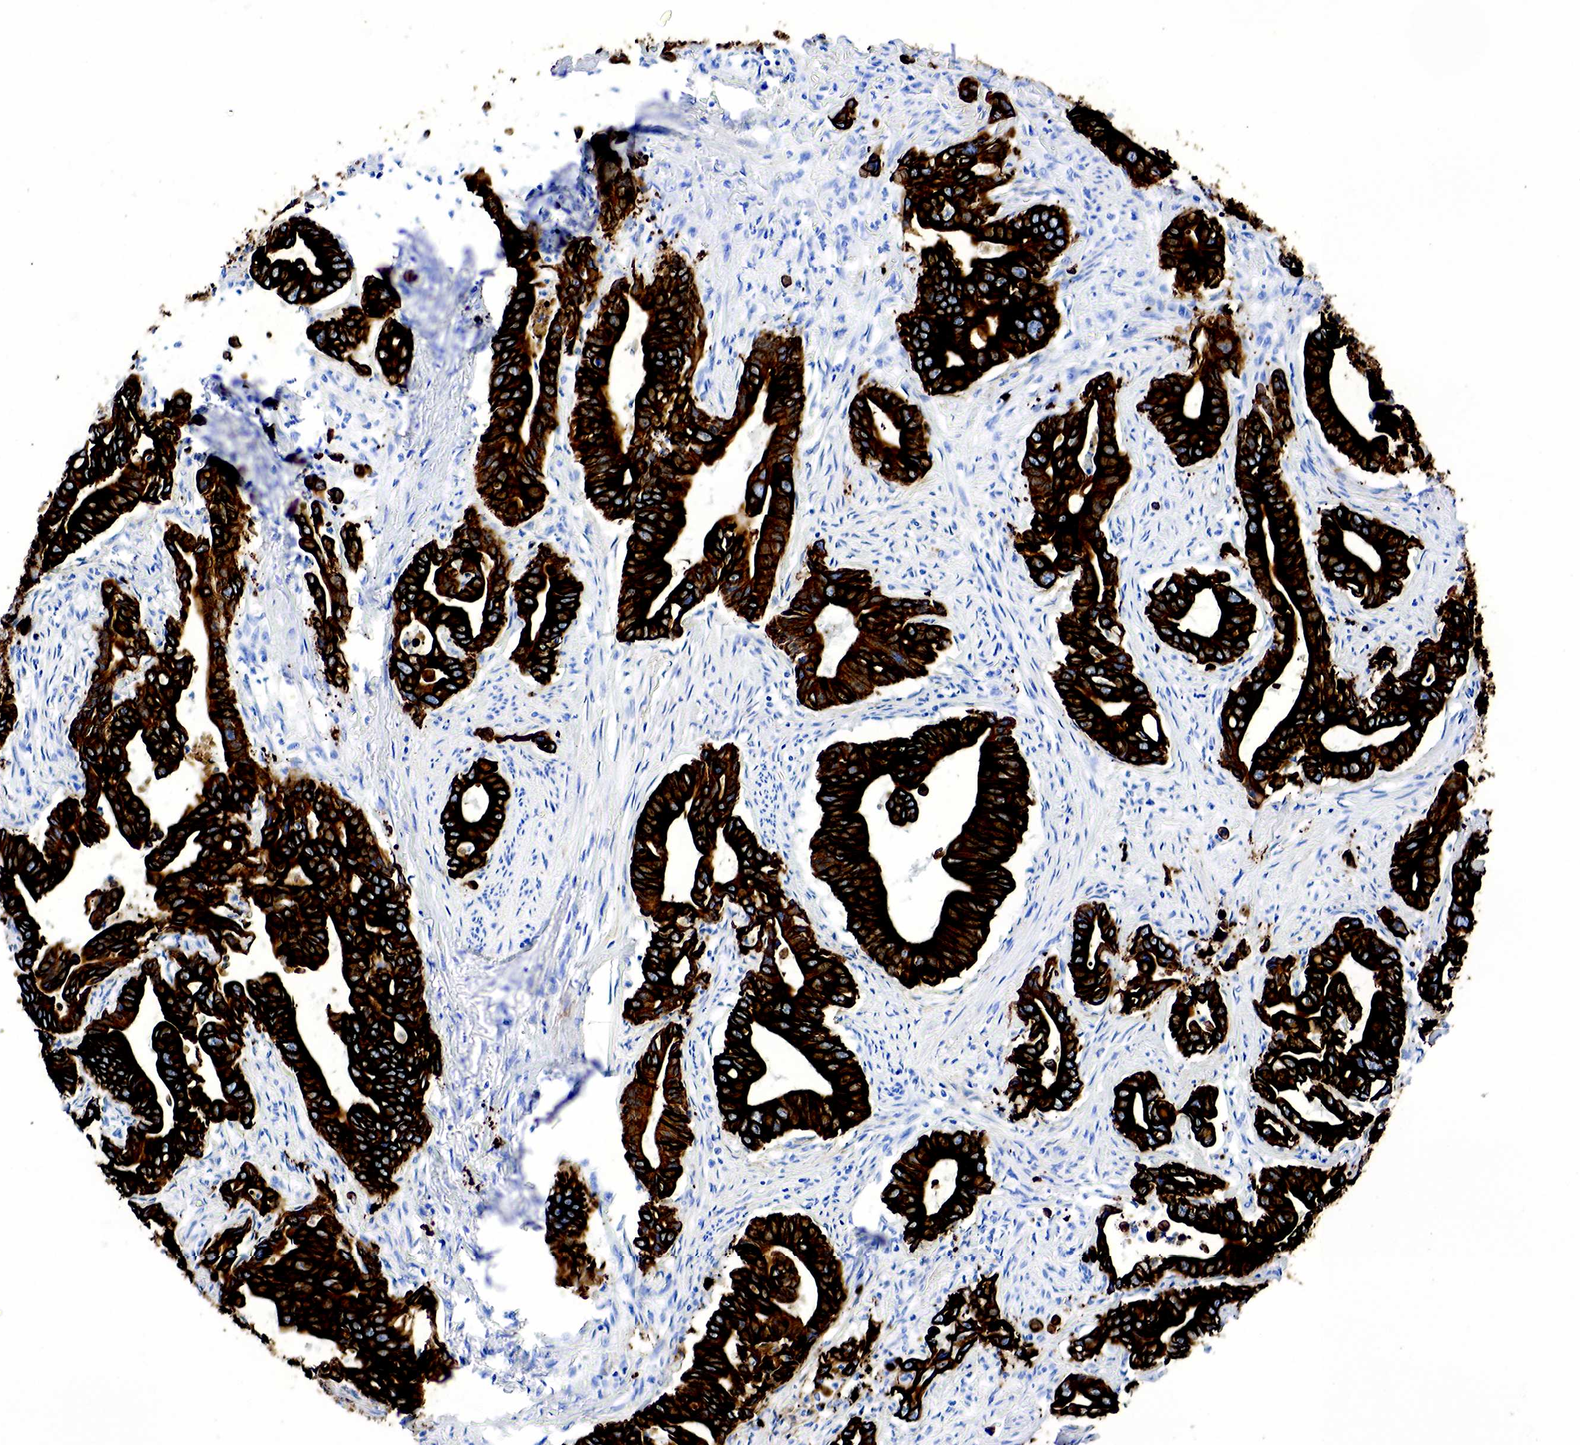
{"staining": {"intensity": "strong", "quantity": ">75%", "location": "cytoplasmic/membranous"}, "tissue": "stomach cancer", "cell_type": "Tumor cells", "image_type": "cancer", "snomed": [{"axis": "morphology", "description": "Adenocarcinoma, NOS"}, {"axis": "topography", "description": "Stomach"}], "caption": "Protein analysis of stomach cancer tissue displays strong cytoplasmic/membranous staining in approximately >75% of tumor cells. The protein is shown in brown color, while the nuclei are stained blue.", "gene": "KRT7", "patient": {"sex": "female", "age": 76}}